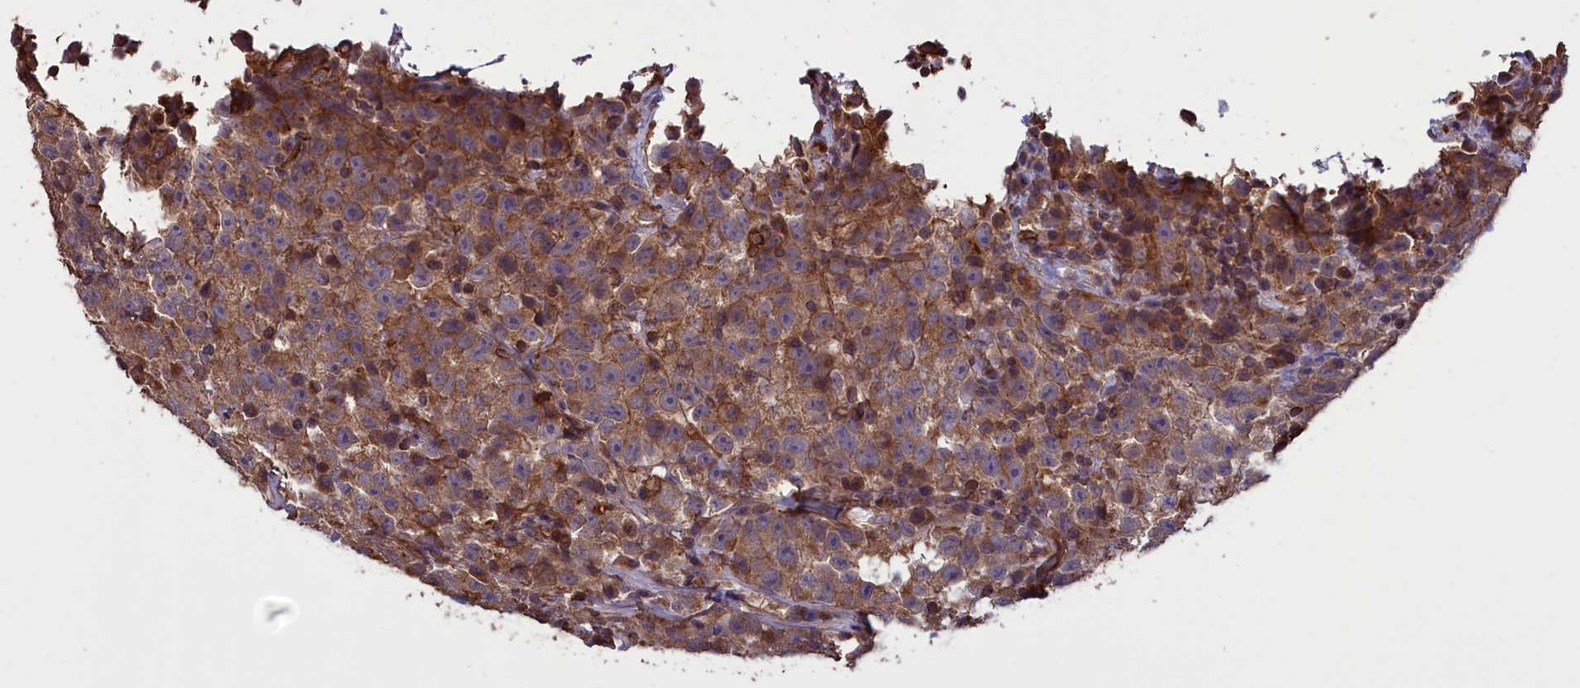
{"staining": {"intensity": "moderate", "quantity": ">75%", "location": "cytoplasmic/membranous"}, "tissue": "testis cancer", "cell_type": "Tumor cells", "image_type": "cancer", "snomed": [{"axis": "morphology", "description": "Seminoma, NOS"}, {"axis": "topography", "description": "Testis"}], "caption": "A high-resolution histopathology image shows immunohistochemistry (IHC) staining of testis cancer (seminoma), which demonstrates moderate cytoplasmic/membranous positivity in approximately >75% of tumor cells. (IHC, brightfield microscopy, high magnification).", "gene": "DAPK3", "patient": {"sex": "male", "age": 22}}